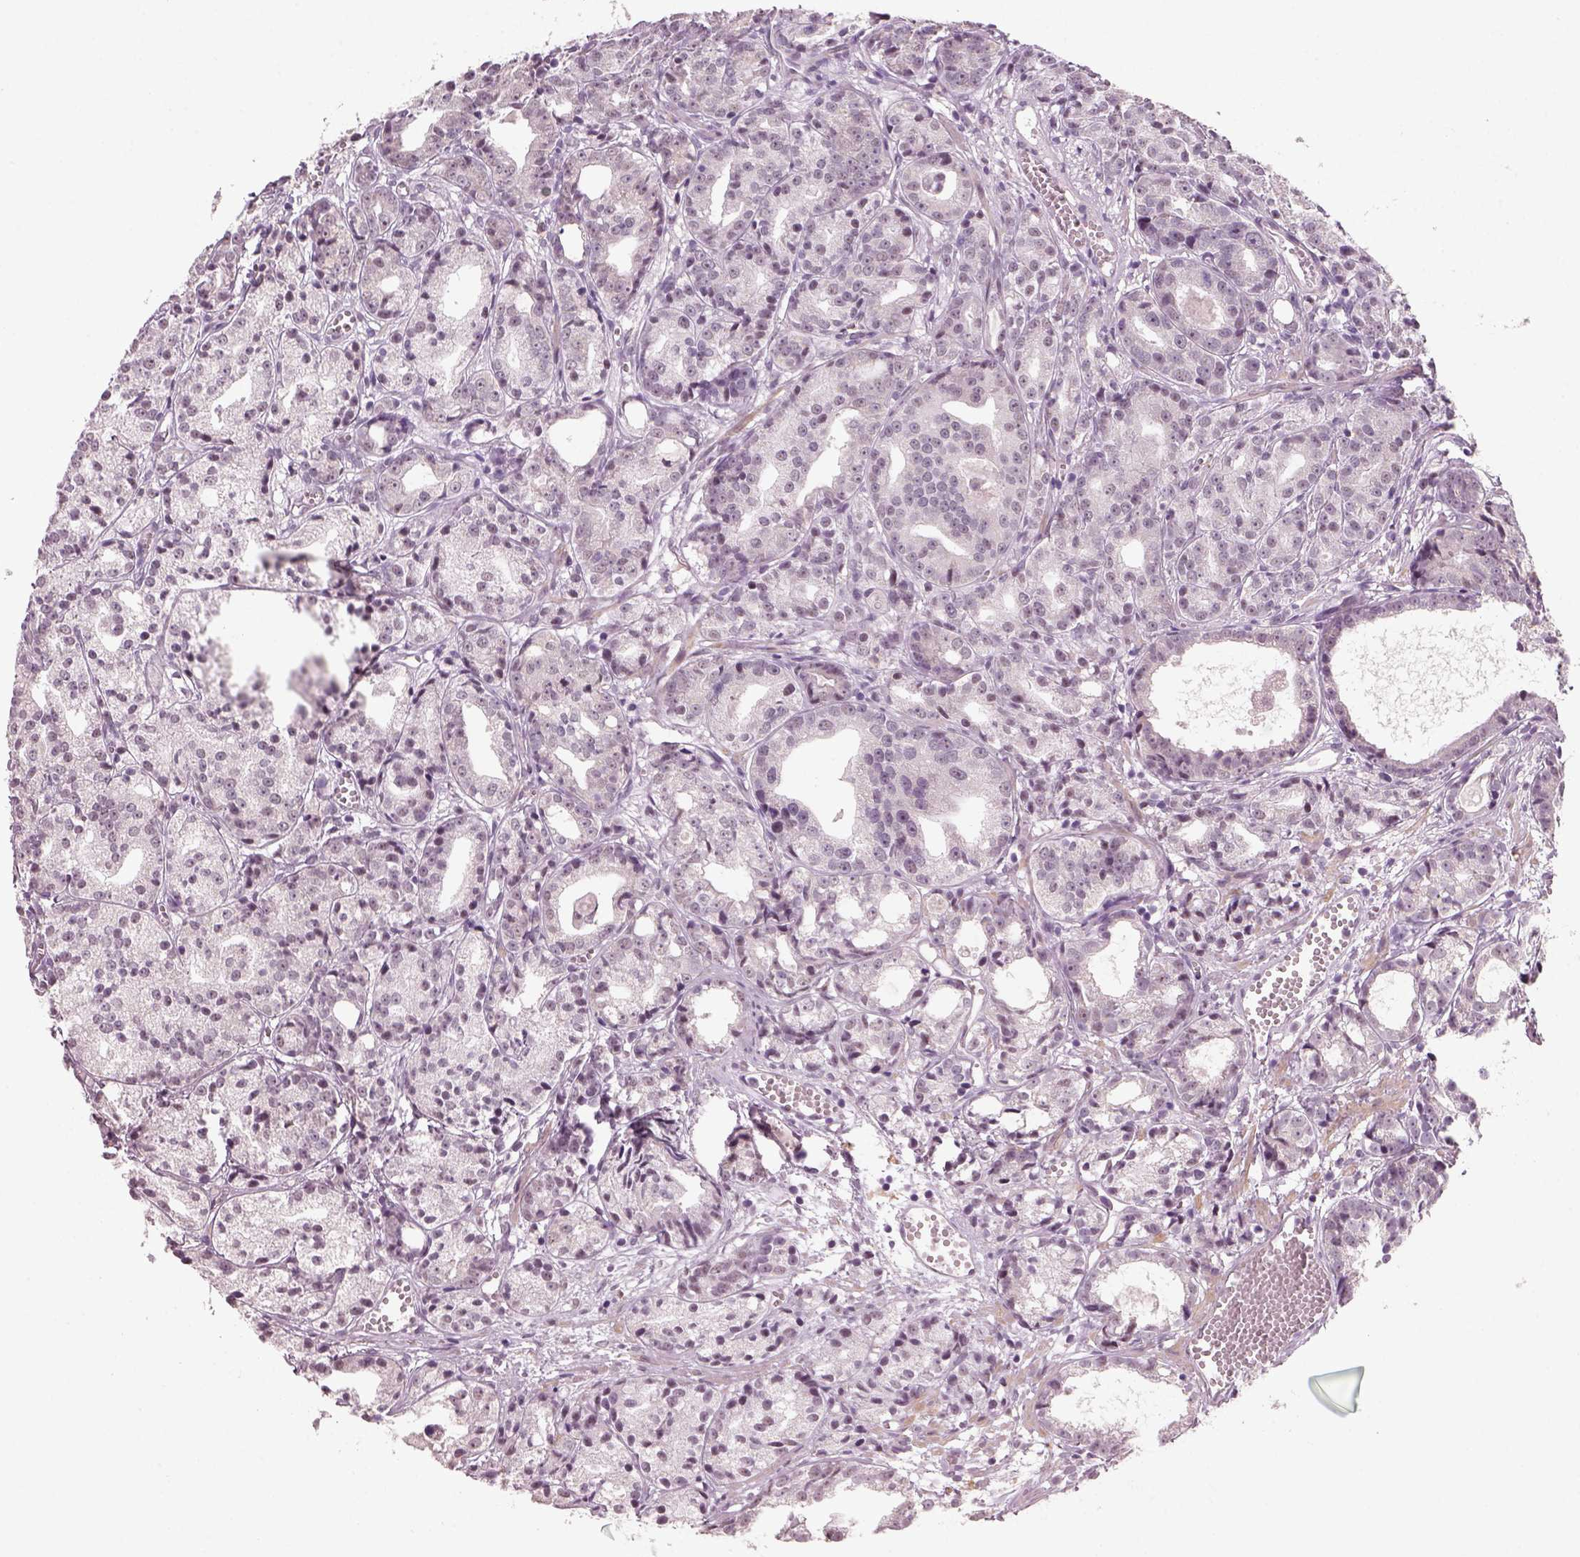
{"staining": {"intensity": "negative", "quantity": "none", "location": "none"}, "tissue": "prostate cancer", "cell_type": "Tumor cells", "image_type": "cancer", "snomed": [{"axis": "morphology", "description": "Adenocarcinoma, Medium grade"}, {"axis": "topography", "description": "Prostate"}], "caption": "The photomicrograph exhibits no staining of tumor cells in prostate cancer (adenocarcinoma (medium-grade)).", "gene": "NAT8", "patient": {"sex": "male", "age": 74}}